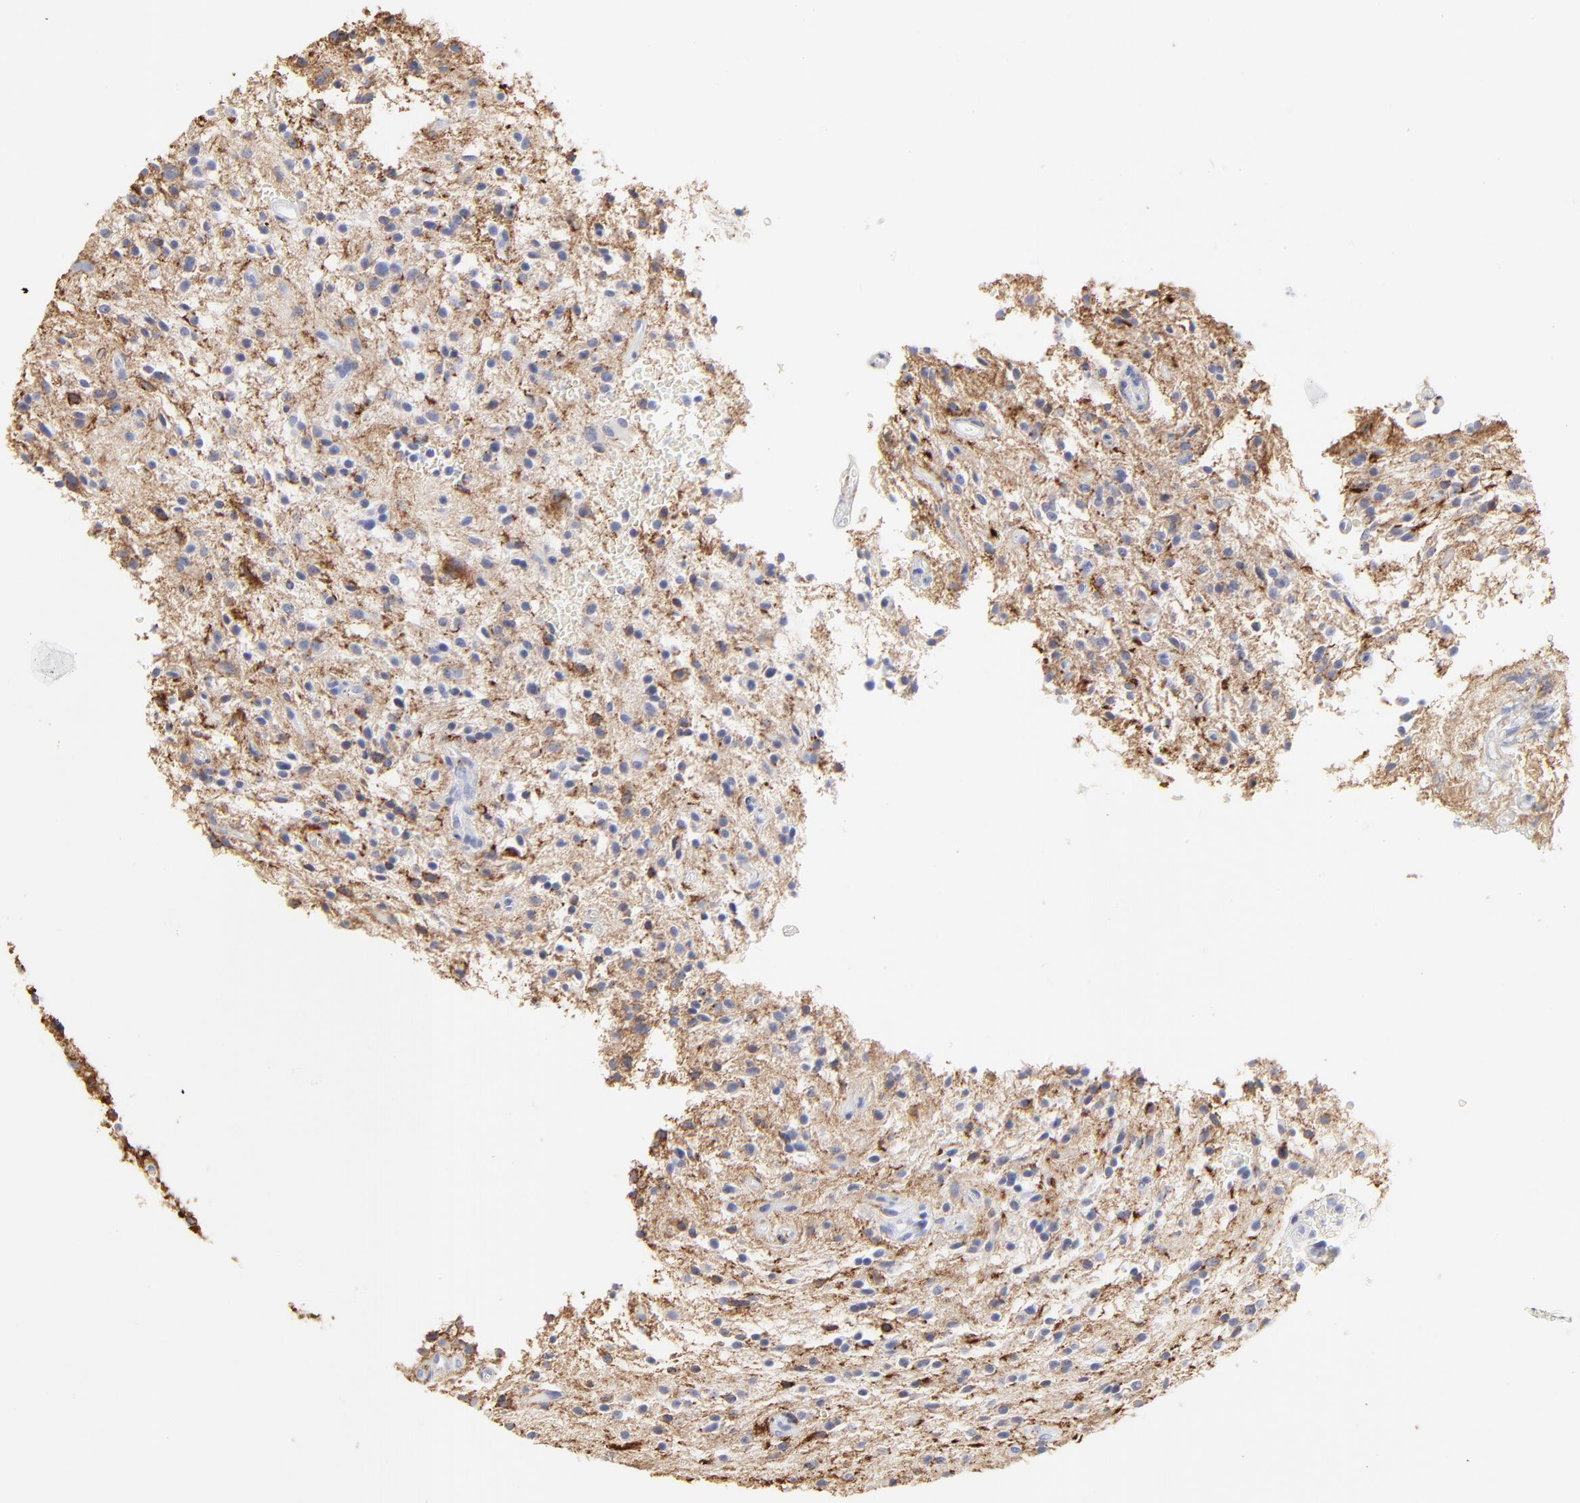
{"staining": {"intensity": "moderate", "quantity": "<25%", "location": "cytoplasmic/membranous"}, "tissue": "glioma", "cell_type": "Tumor cells", "image_type": "cancer", "snomed": [{"axis": "morphology", "description": "Glioma, malignant, NOS"}, {"axis": "topography", "description": "Cerebellum"}], "caption": "Protein expression analysis of human glioma reveals moderate cytoplasmic/membranous staining in about <25% of tumor cells.", "gene": "ANXA6", "patient": {"sex": "female", "age": 10}}